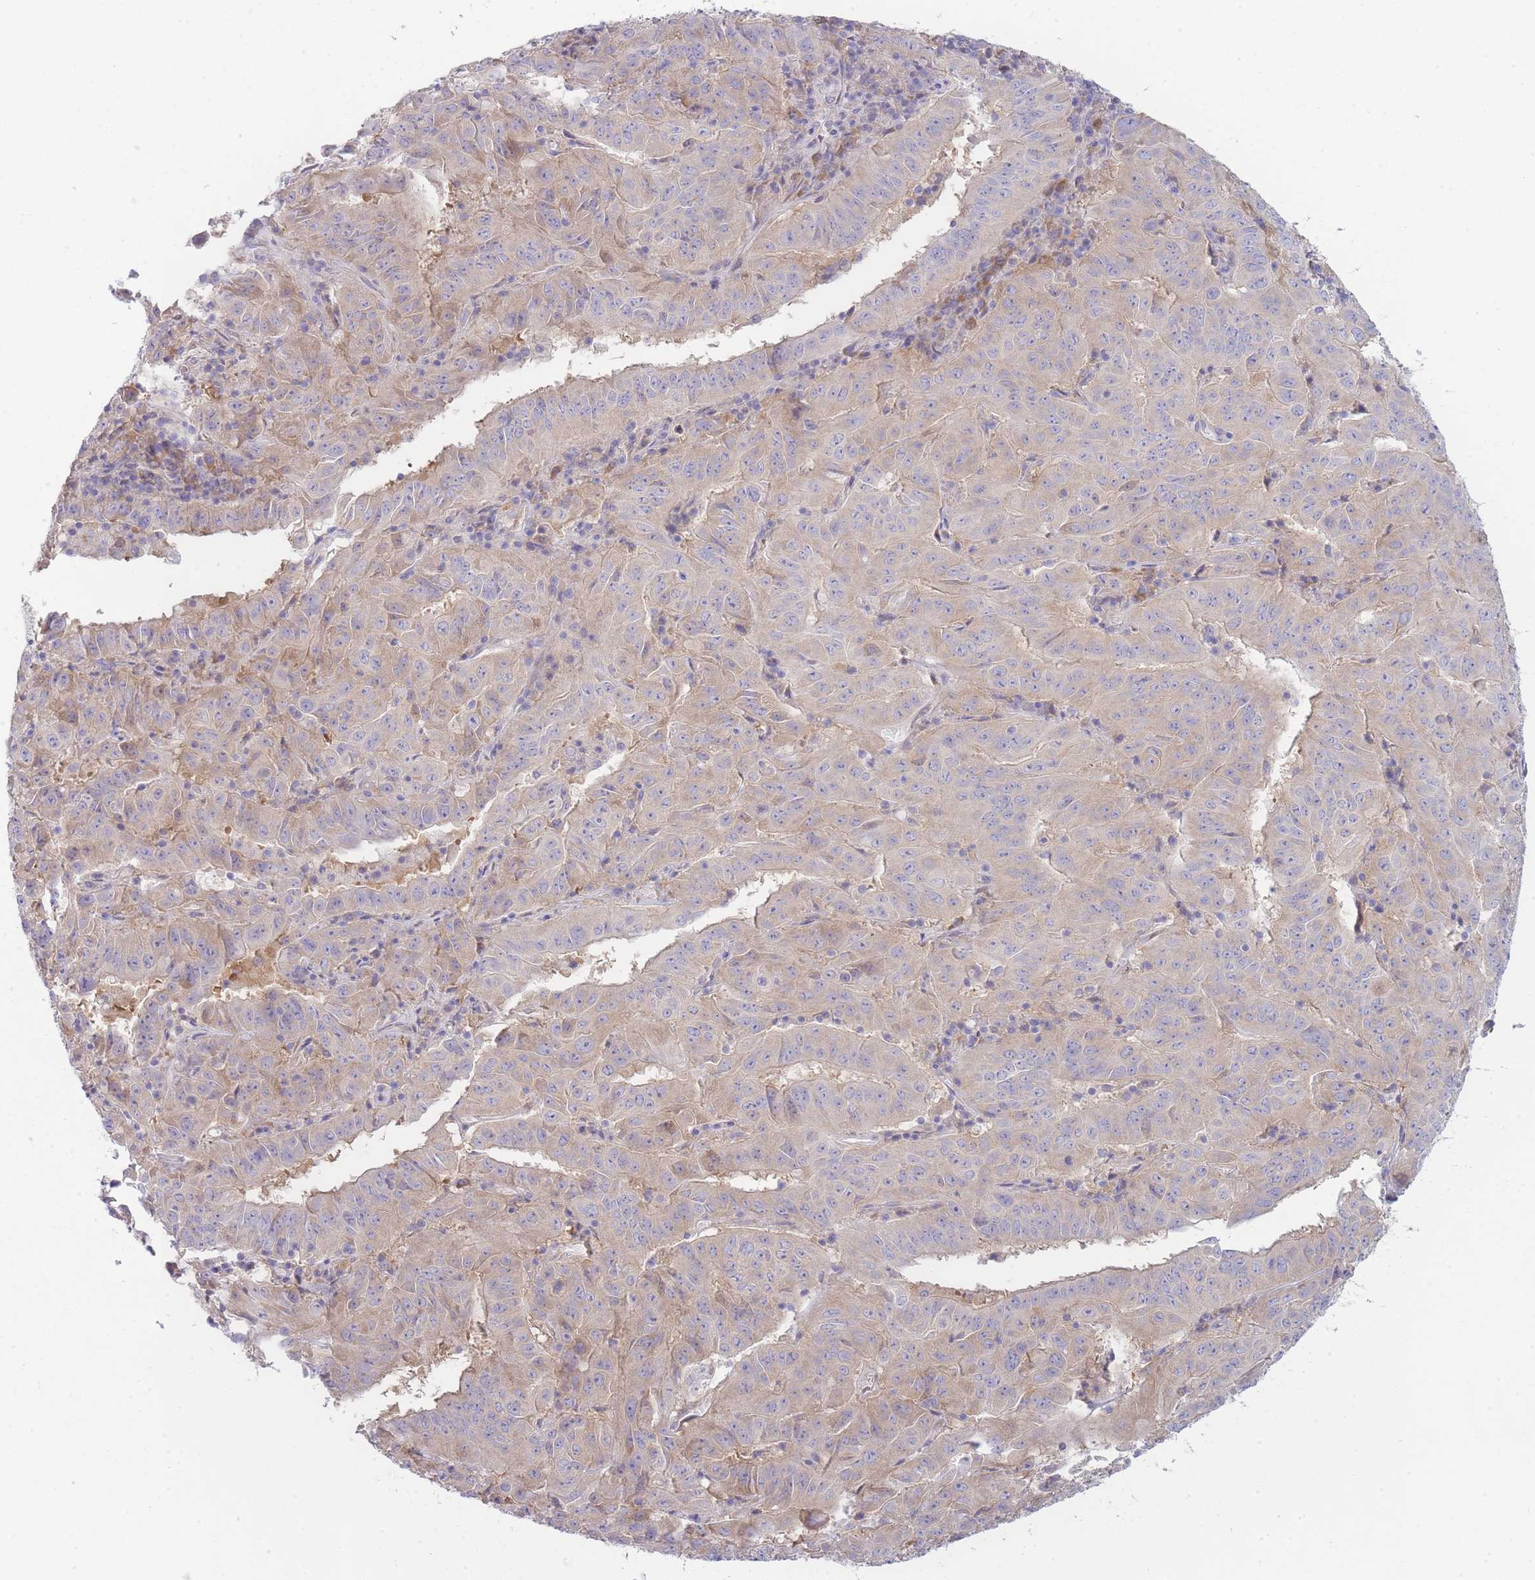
{"staining": {"intensity": "weak", "quantity": "25%-75%", "location": "cytoplasmic/membranous"}, "tissue": "pancreatic cancer", "cell_type": "Tumor cells", "image_type": "cancer", "snomed": [{"axis": "morphology", "description": "Adenocarcinoma, NOS"}, {"axis": "topography", "description": "Pancreas"}], "caption": "A micrograph of human pancreatic cancer stained for a protein shows weak cytoplasmic/membranous brown staining in tumor cells.", "gene": "OR5L2", "patient": {"sex": "male", "age": 63}}